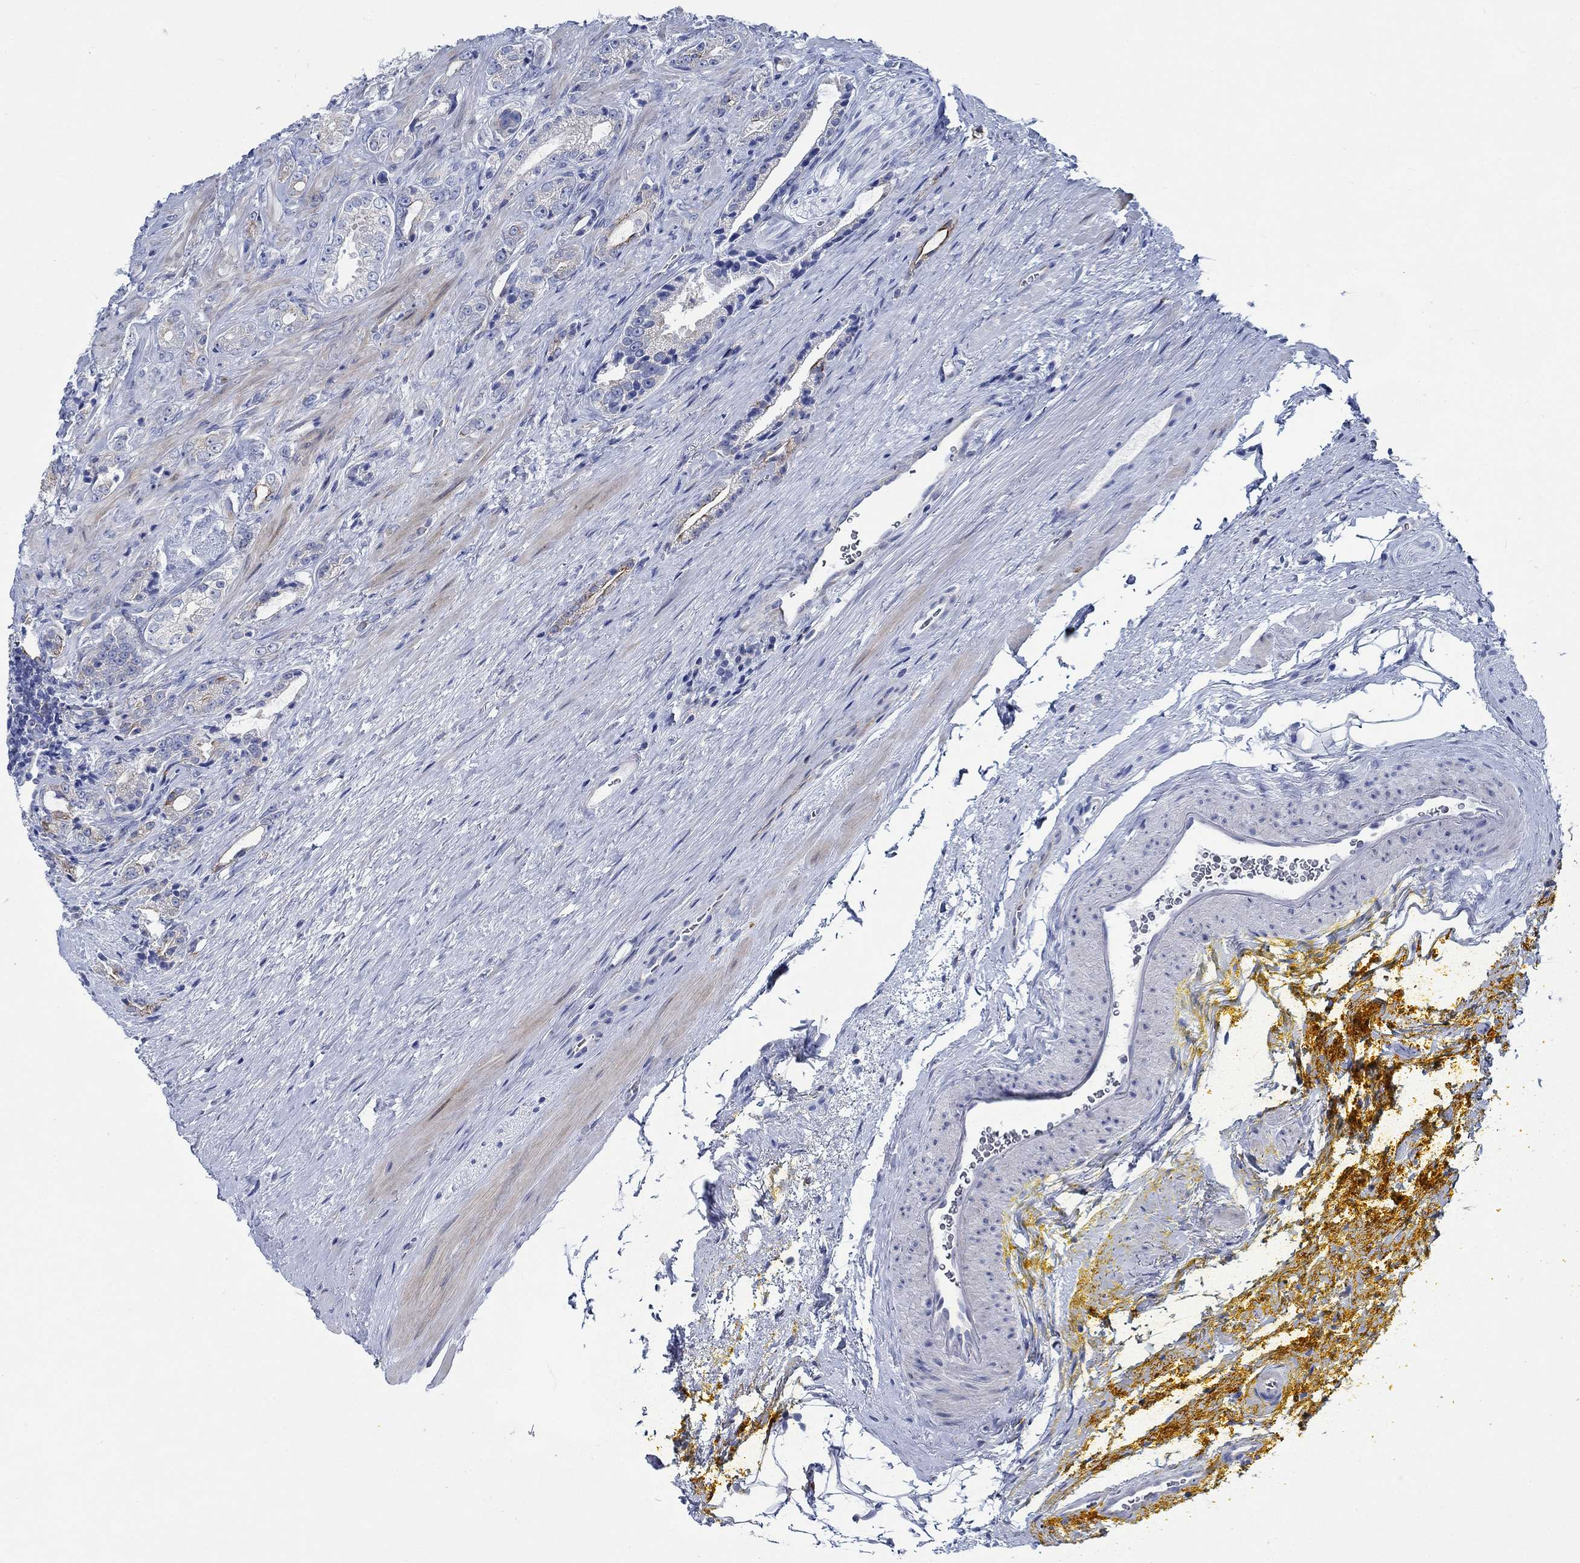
{"staining": {"intensity": "negative", "quantity": "none", "location": "none"}, "tissue": "prostate cancer", "cell_type": "Tumor cells", "image_type": "cancer", "snomed": [{"axis": "morphology", "description": "Adenocarcinoma, NOS"}, {"axis": "topography", "description": "Prostate"}], "caption": "Photomicrograph shows no significant protein staining in tumor cells of prostate cancer. (DAB (3,3'-diaminobenzidine) immunohistochemistry, high magnification).", "gene": "SVEP1", "patient": {"sex": "male", "age": 67}}